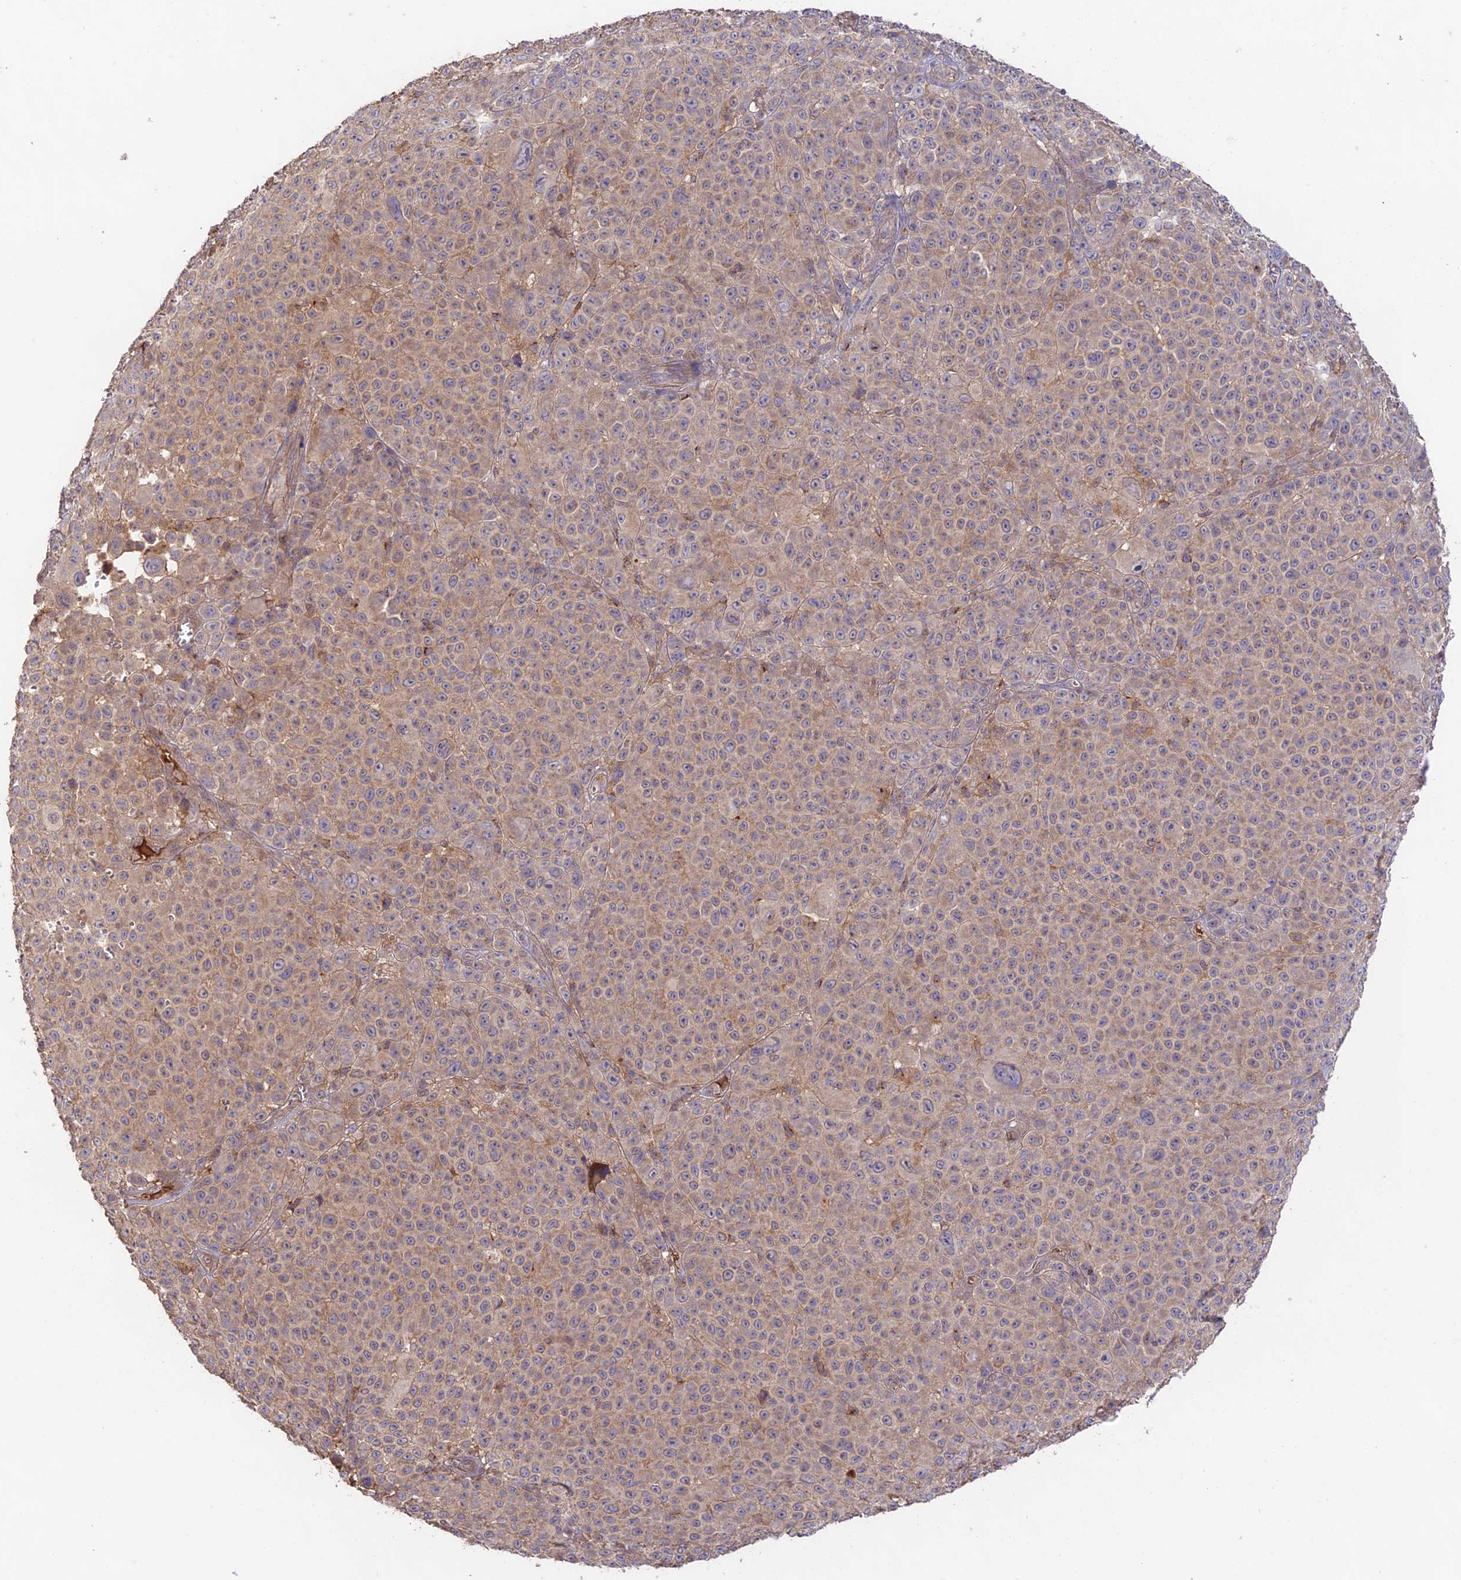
{"staining": {"intensity": "weak", "quantity": ">75%", "location": "cytoplasmic/membranous"}, "tissue": "melanoma", "cell_type": "Tumor cells", "image_type": "cancer", "snomed": [{"axis": "morphology", "description": "Malignant melanoma, NOS"}, {"axis": "topography", "description": "Skin"}], "caption": "There is low levels of weak cytoplasmic/membranous staining in tumor cells of melanoma, as demonstrated by immunohistochemical staining (brown color).", "gene": "CLCF1", "patient": {"sex": "female", "age": 94}}